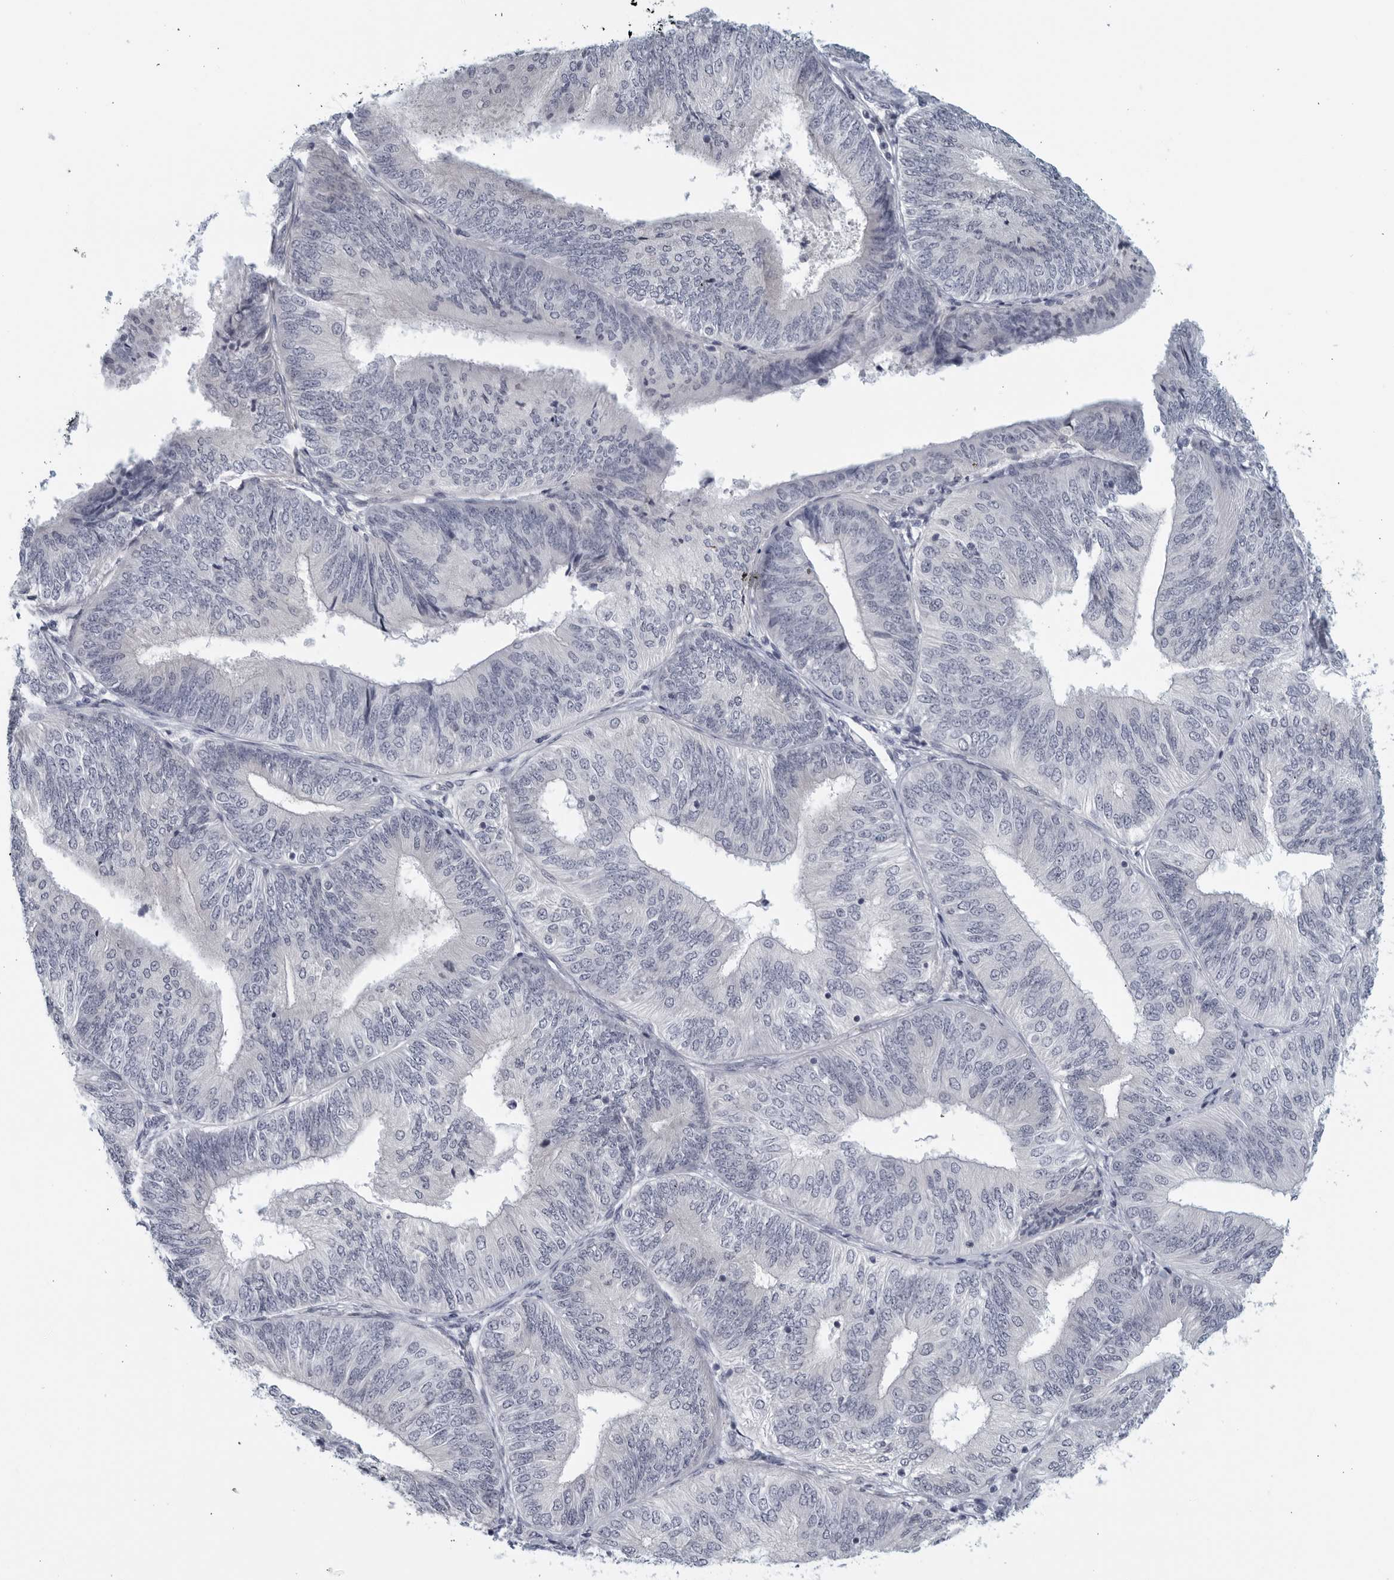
{"staining": {"intensity": "negative", "quantity": "none", "location": "none"}, "tissue": "endometrial cancer", "cell_type": "Tumor cells", "image_type": "cancer", "snomed": [{"axis": "morphology", "description": "Adenocarcinoma, NOS"}, {"axis": "topography", "description": "Endometrium"}], "caption": "Tumor cells show no significant staining in endometrial cancer (adenocarcinoma).", "gene": "MATN1", "patient": {"sex": "female", "age": 58}}